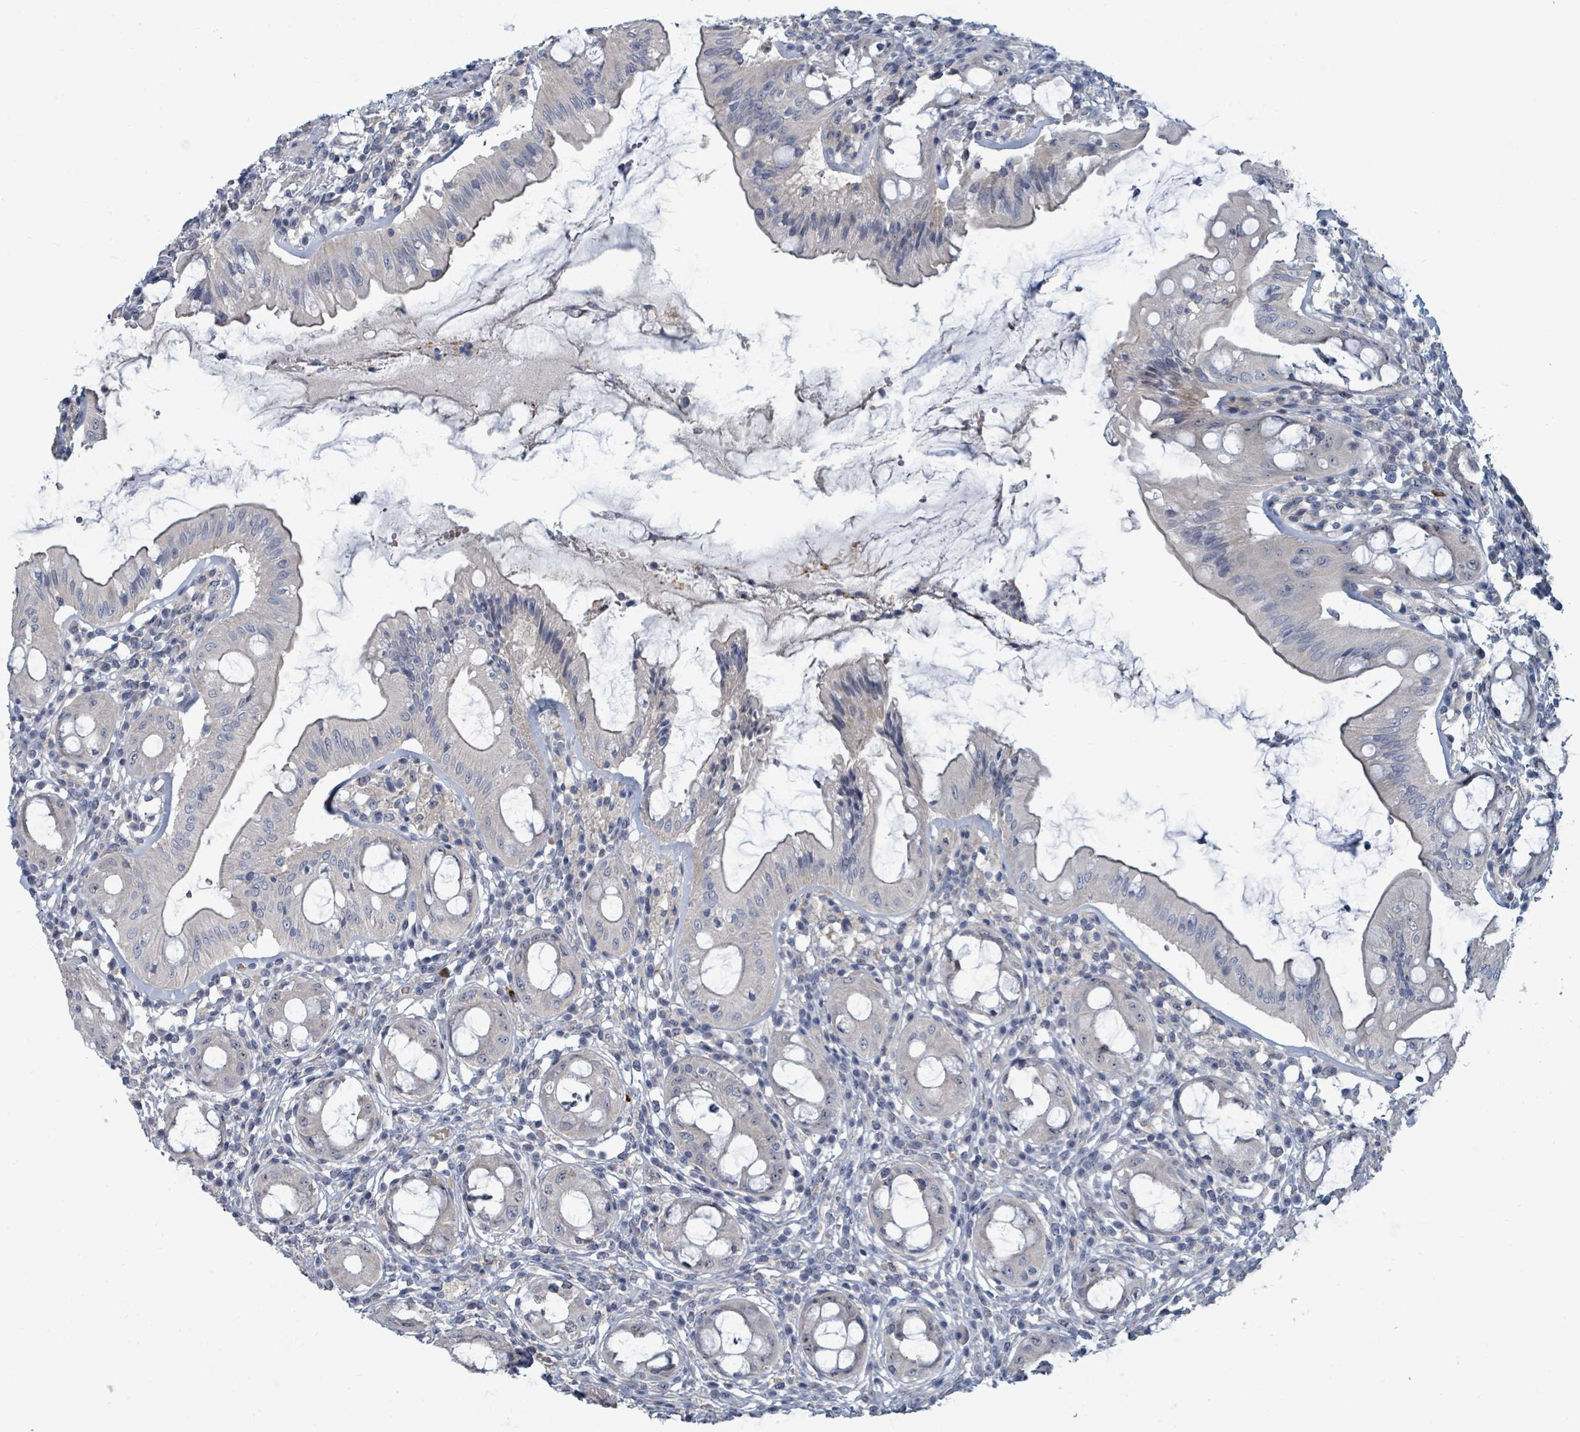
{"staining": {"intensity": "weak", "quantity": "<25%", "location": "cytoplasmic/membranous"}, "tissue": "rectum", "cell_type": "Glandular cells", "image_type": "normal", "snomed": [{"axis": "morphology", "description": "Normal tissue, NOS"}, {"axis": "topography", "description": "Rectum"}], "caption": "This image is of unremarkable rectum stained with immunohistochemistry (IHC) to label a protein in brown with the nuclei are counter-stained blue. There is no expression in glandular cells.", "gene": "TRDMT1", "patient": {"sex": "female", "age": 57}}